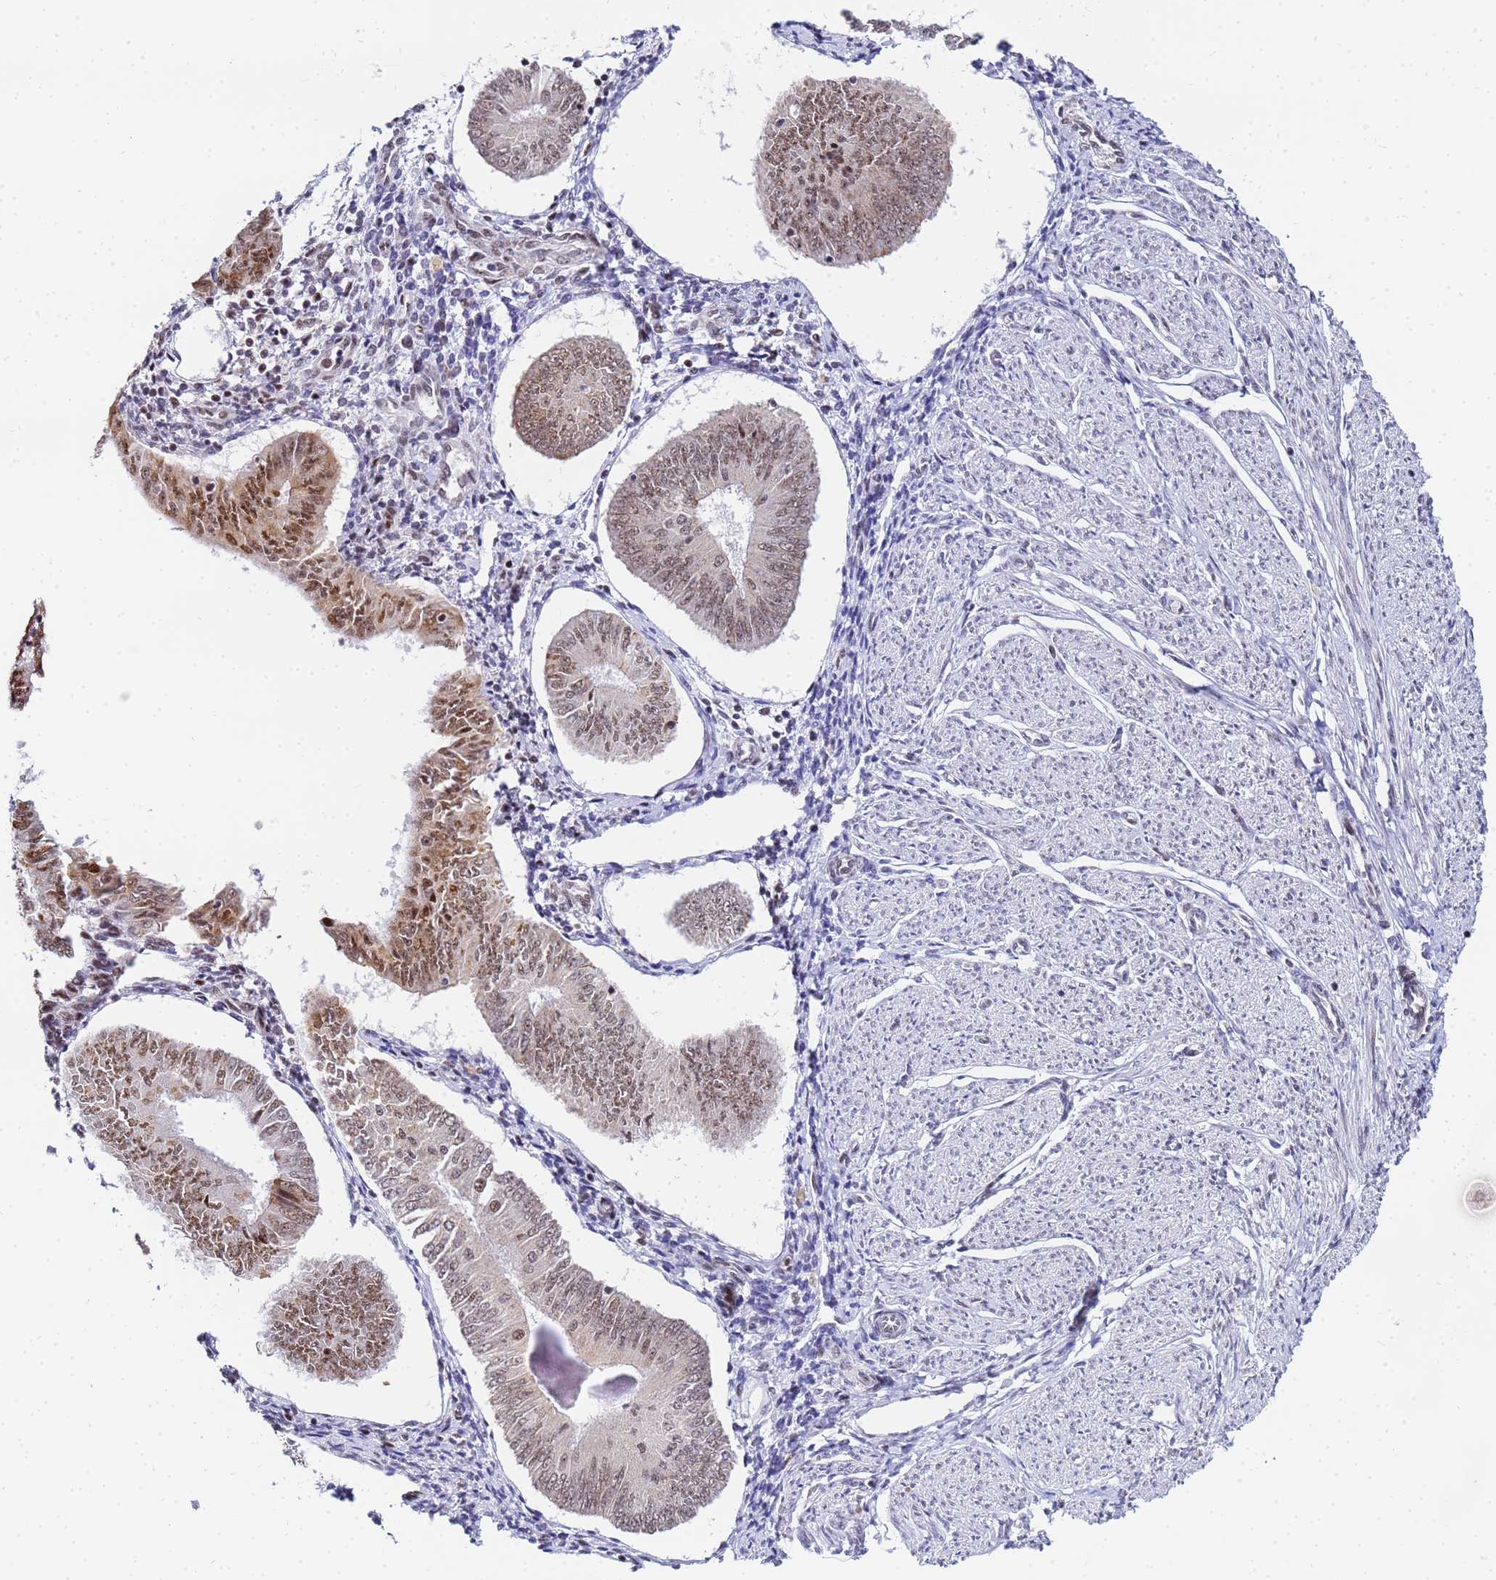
{"staining": {"intensity": "moderate", "quantity": ">75%", "location": "cytoplasmic/membranous,nuclear"}, "tissue": "endometrial cancer", "cell_type": "Tumor cells", "image_type": "cancer", "snomed": [{"axis": "morphology", "description": "Adenocarcinoma, NOS"}, {"axis": "topography", "description": "Endometrium"}], "caption": "Immunohistochemistry (IHC) image of adenocarcinoma (endometrial) stained for a protein (brown), which reveals medium levels of moderate cytoplasmic/membranous and nuclear staining in approximately >75% of tumor cells.", "gene": "CKMT1A", "patient": {"sex": "female", "age": 58}}